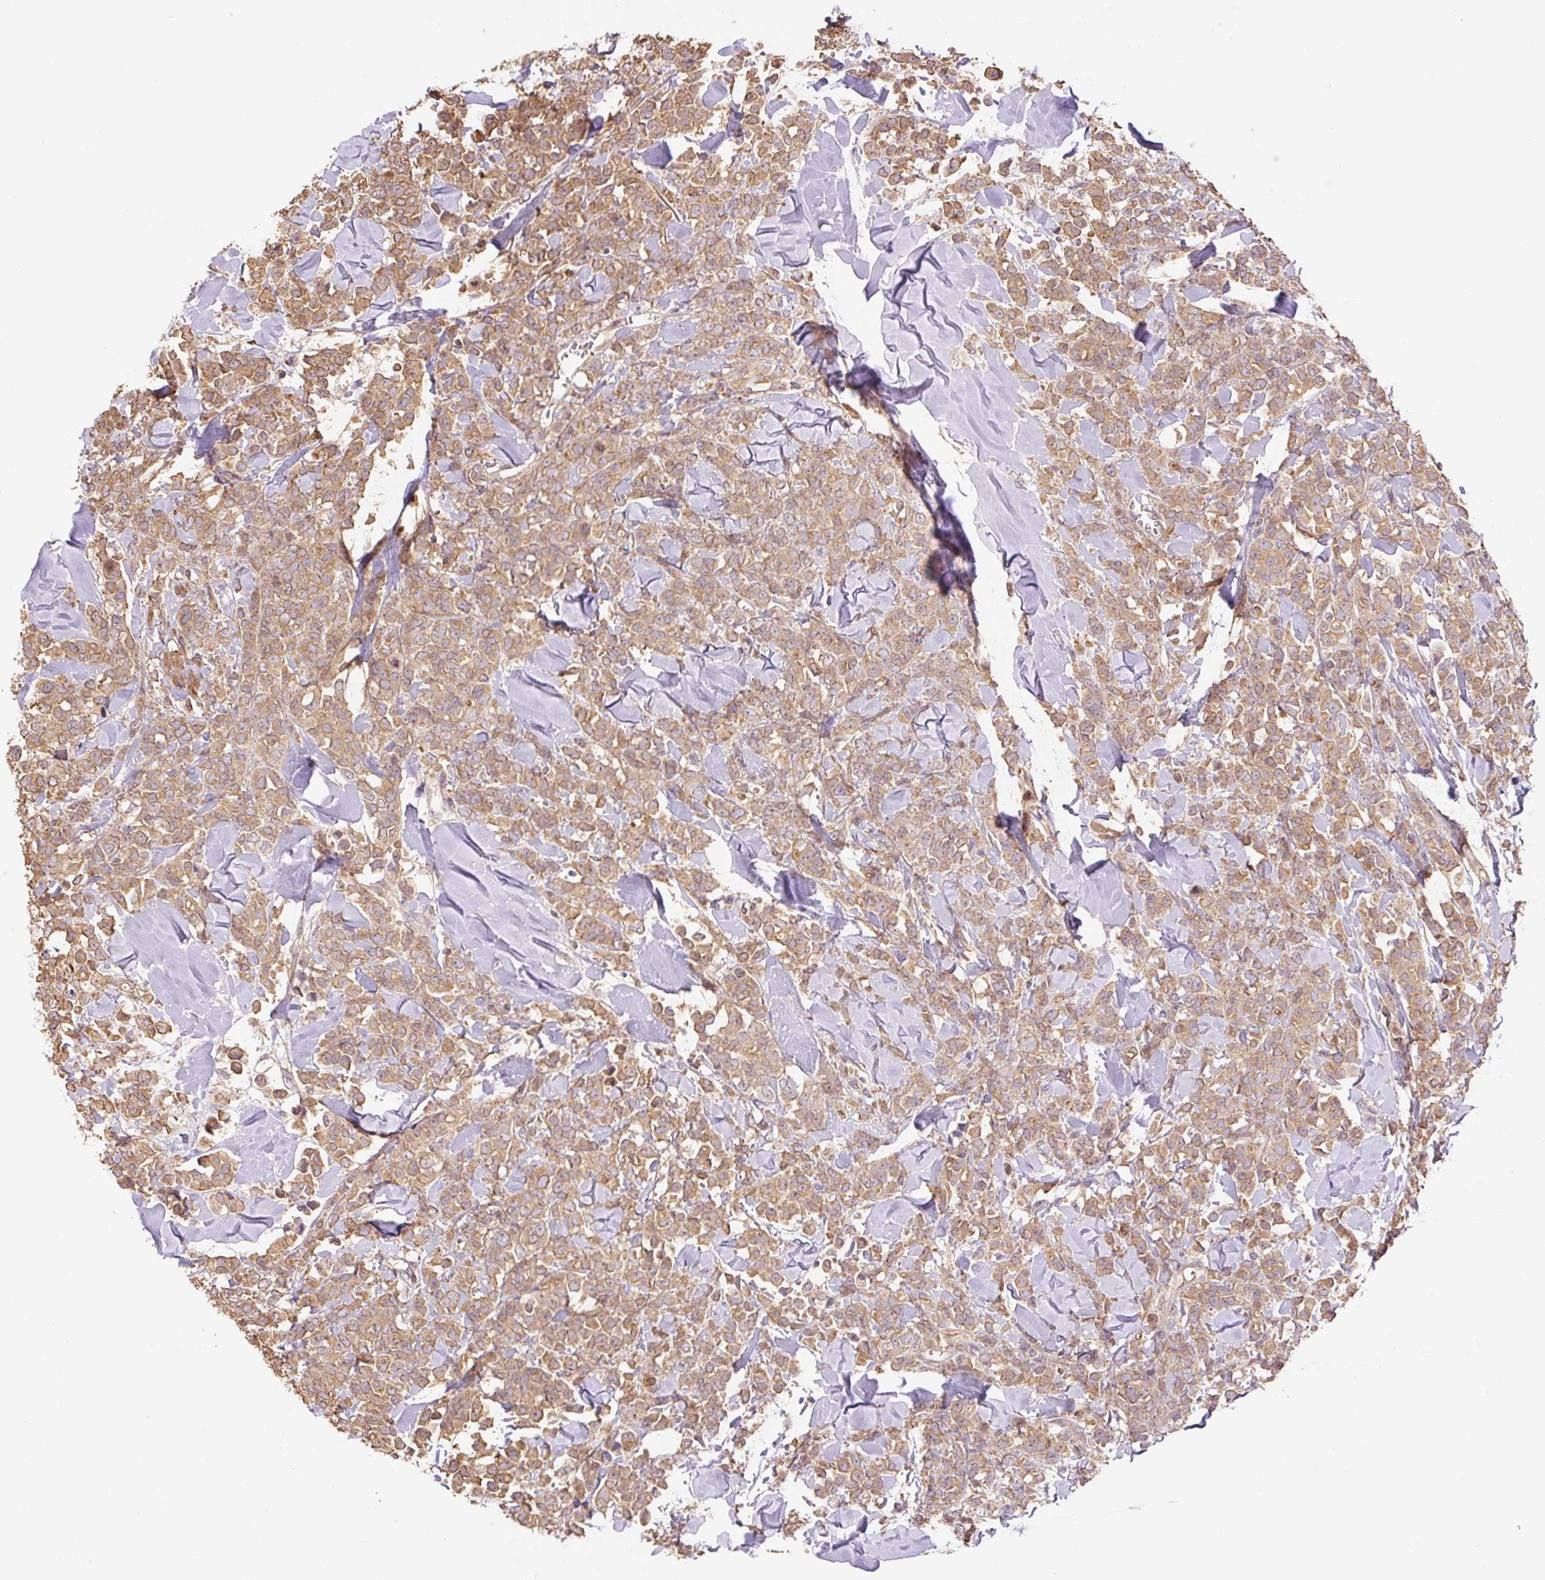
{"staining": {"intensity": "moderate", "quantity": ">75%", "location": "cytoplasmic/membranous"}, "tissue": "breast cancer", "cell_type": "Tumor cells", "image_type": "cancer", "snomed": [{"axis": "morphology", "description": "Lobular carcinoma"}, {"axis": "topography", "description": "Breast"}], "caption": "Breast lobular carcinoma stained with DAB IHC shows medium levels of moderate cytoplasmic/membranous staining in approximately >75% of tumor cells. (IHC, brightfield microscopy, high magnification).", "gene": "COX8A", "patient": {"sex": "female", "age": 91}}